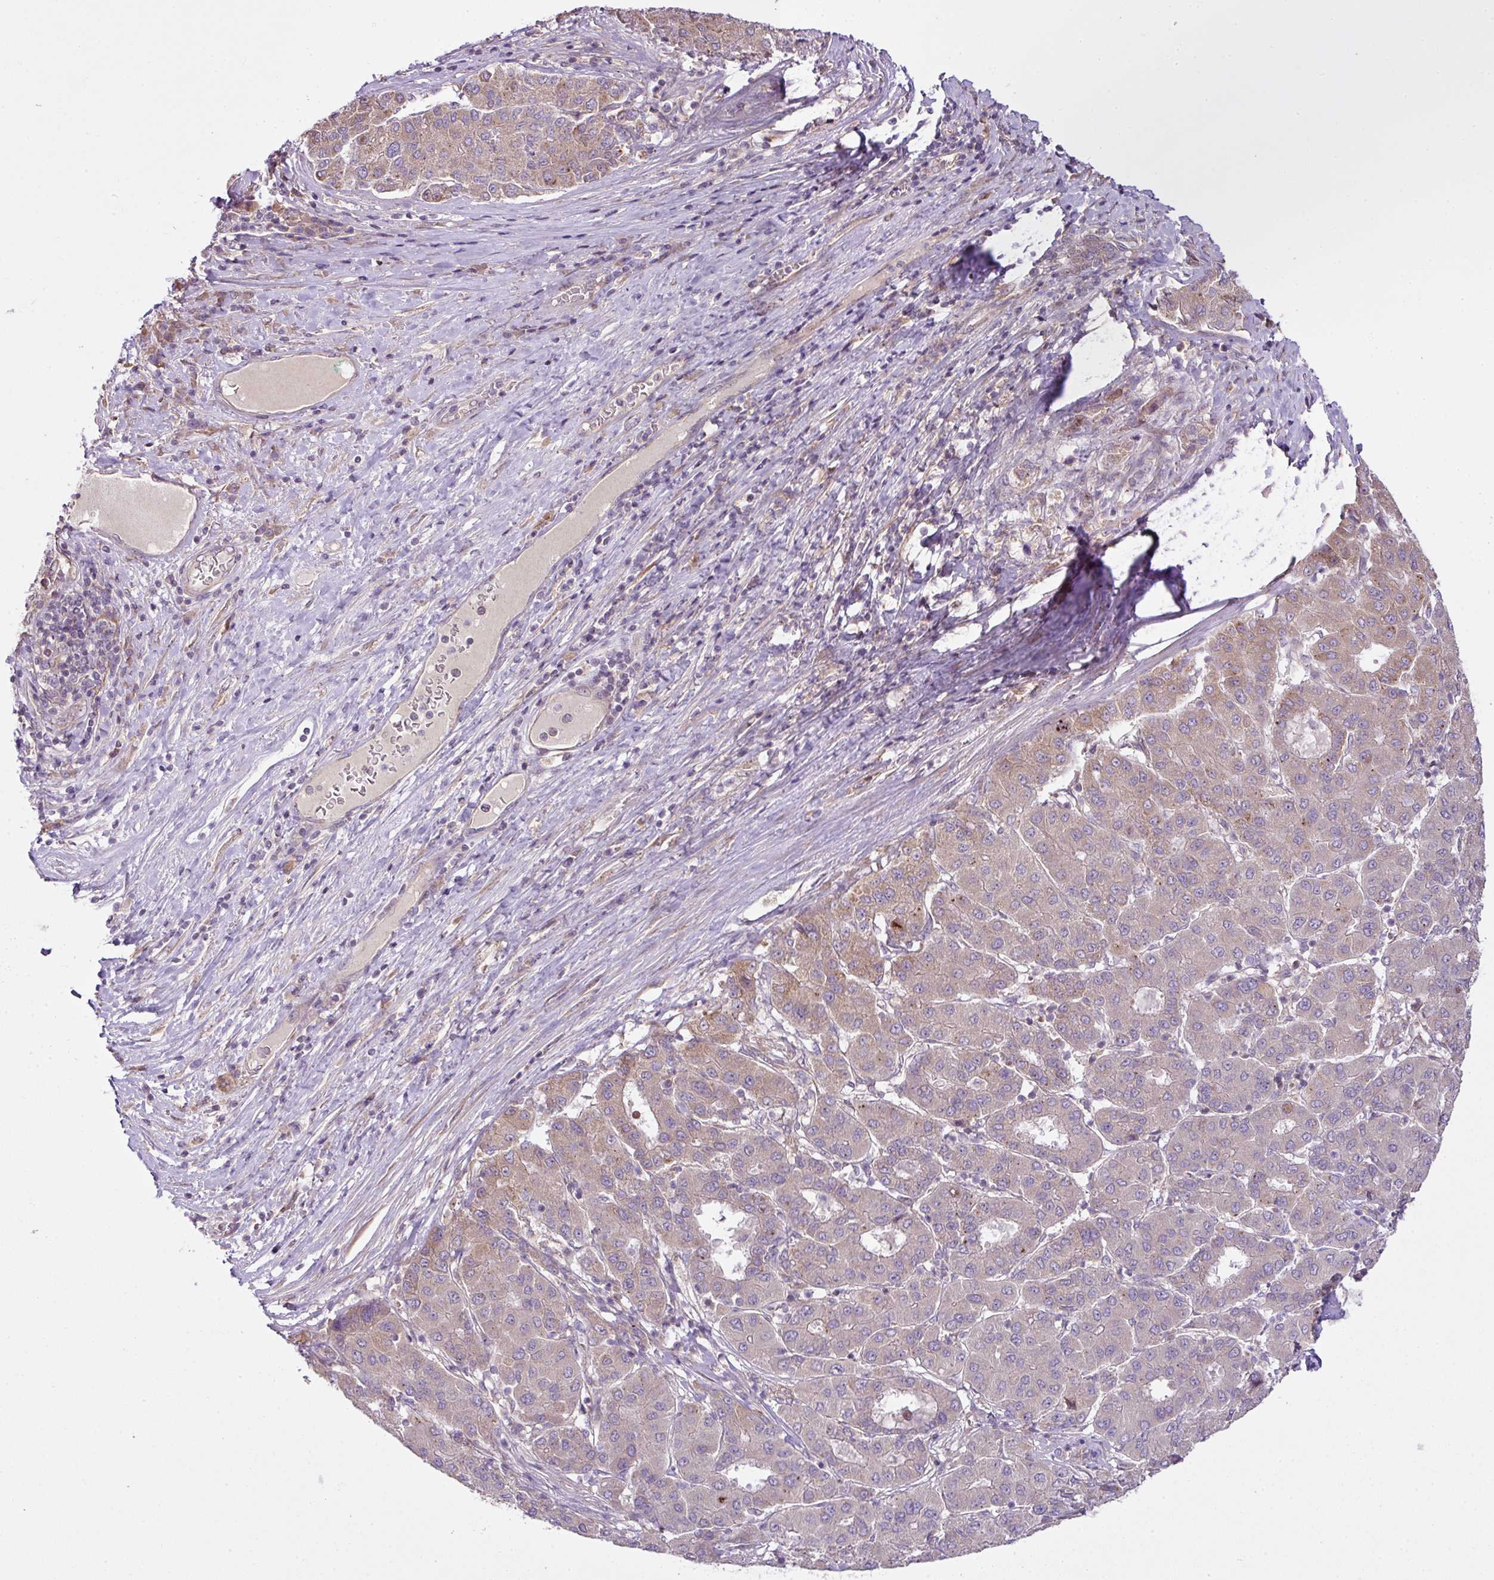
{"staining": {"intensity": "weak", "quantity": "25%-75%", "location": "cytoplasmic/membranous"}, "tissue": "liver cancer", "cell_type": "Tumor cells", "image_type": "cancer", "snomed": [{"axis": "morphology", "description": "Carcinoma, Hepatocellular, NOS"}, {"axis": "topography", "description": "Liver"}], "caption": "A brown stain highlights weak cytoplasmic/membranous expression of a protein in human liver cancer (hepatocellular carcinoma) tumor cells.", "gene": "COX18", "patient": {"sex": "male", "age": 65}}